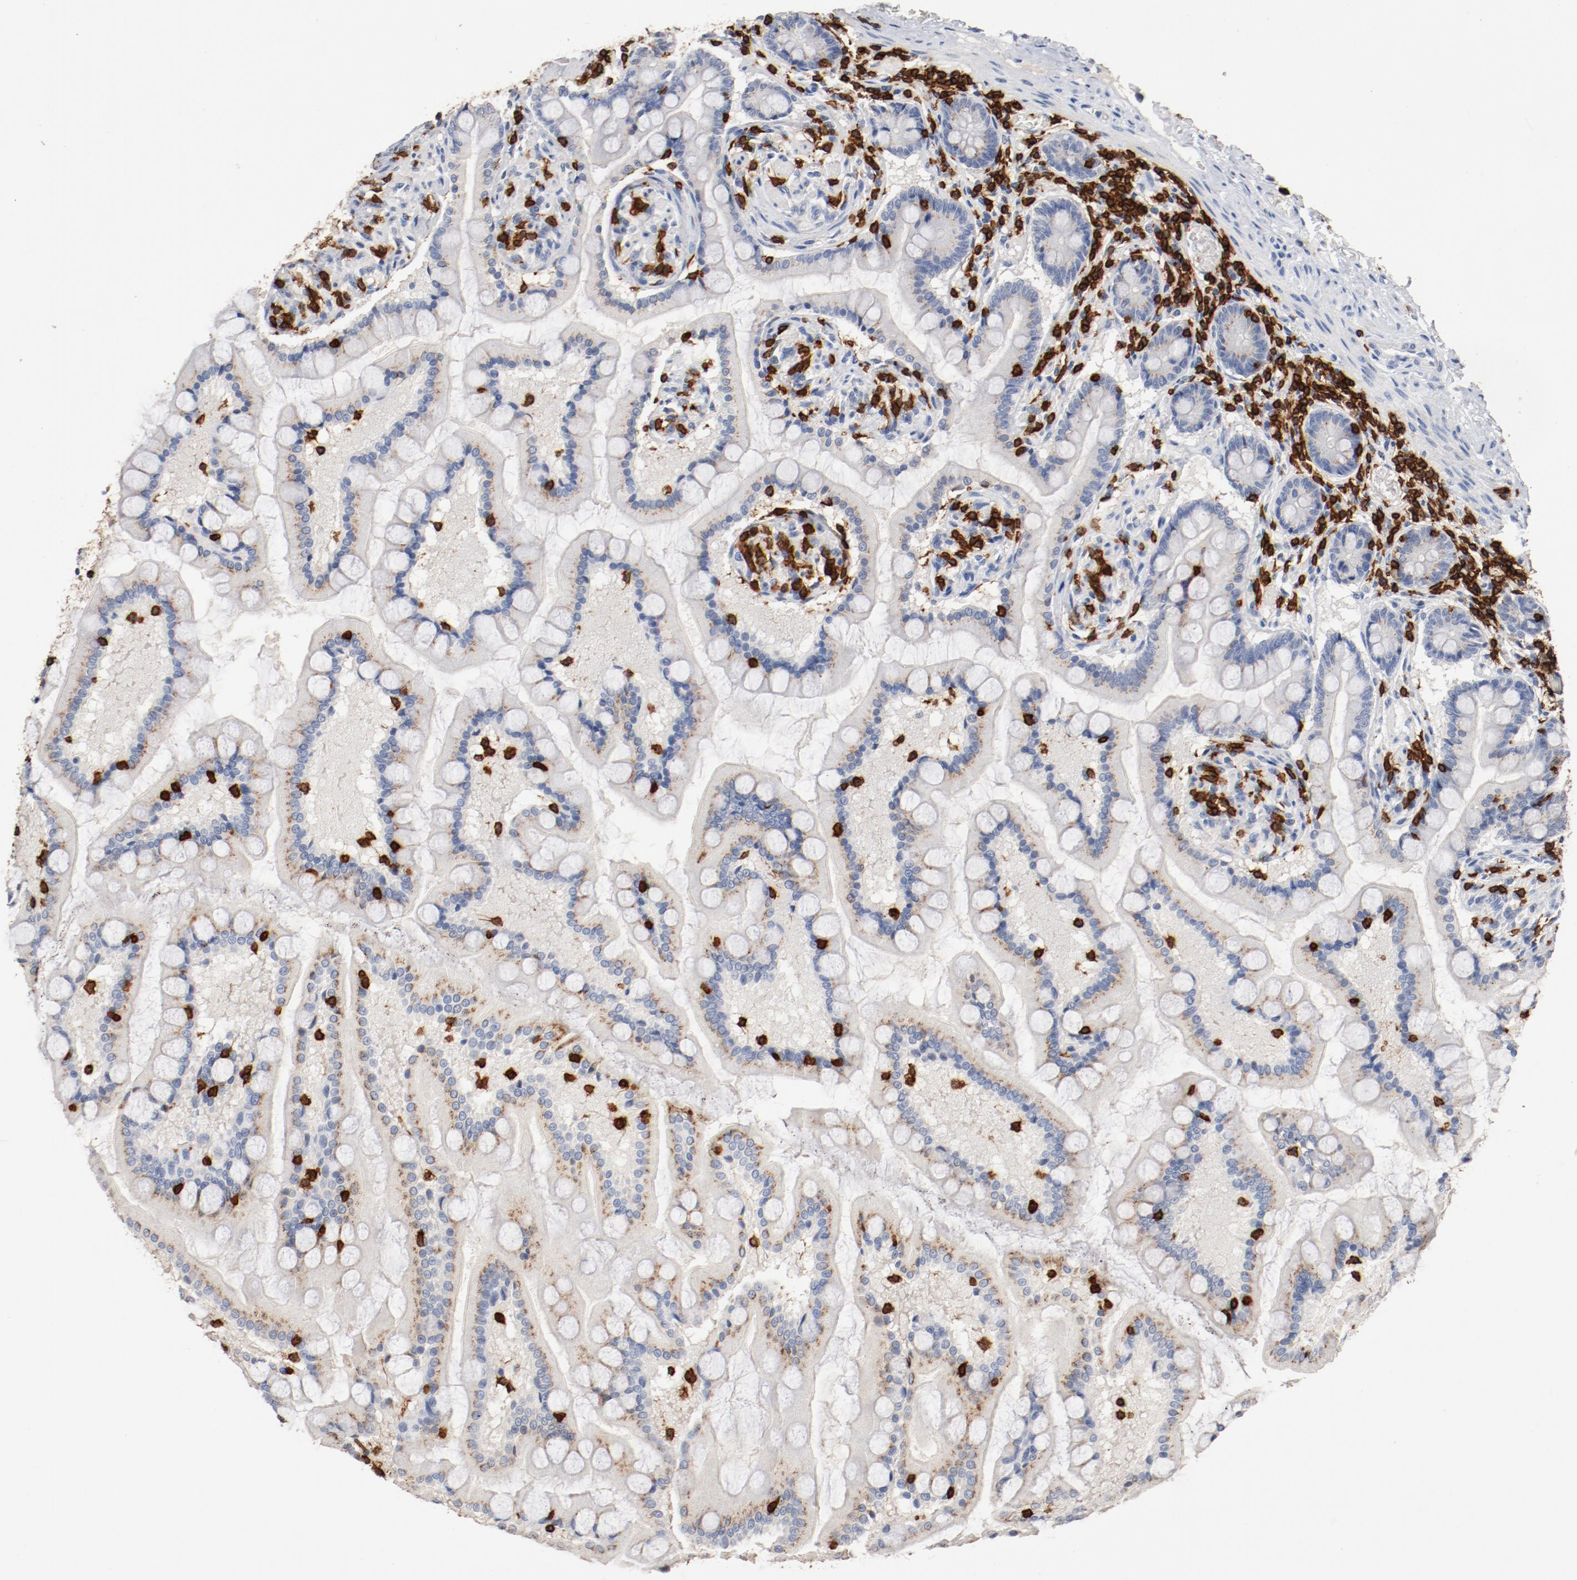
{"staining": {"intensity": "weak", "quantity": "25%-75%", "location": "cytoplasmic/membranous"}, "tissue": "small intestine", "cell_type": "Glandular cells", "image_type": "normal", "snomed": [{"axis": "morphology", "description": "Normal tissue, NOS"}, {"axis": "topography", "description": "Small intestine"}], "caption": "Glandular cells show weak cytoplasmic/membranous positivity in approximately 25%-75% of cells in unremarkable small intestine.", "gene": "CD247", "patient": {"sex": "male", "age": 41}}